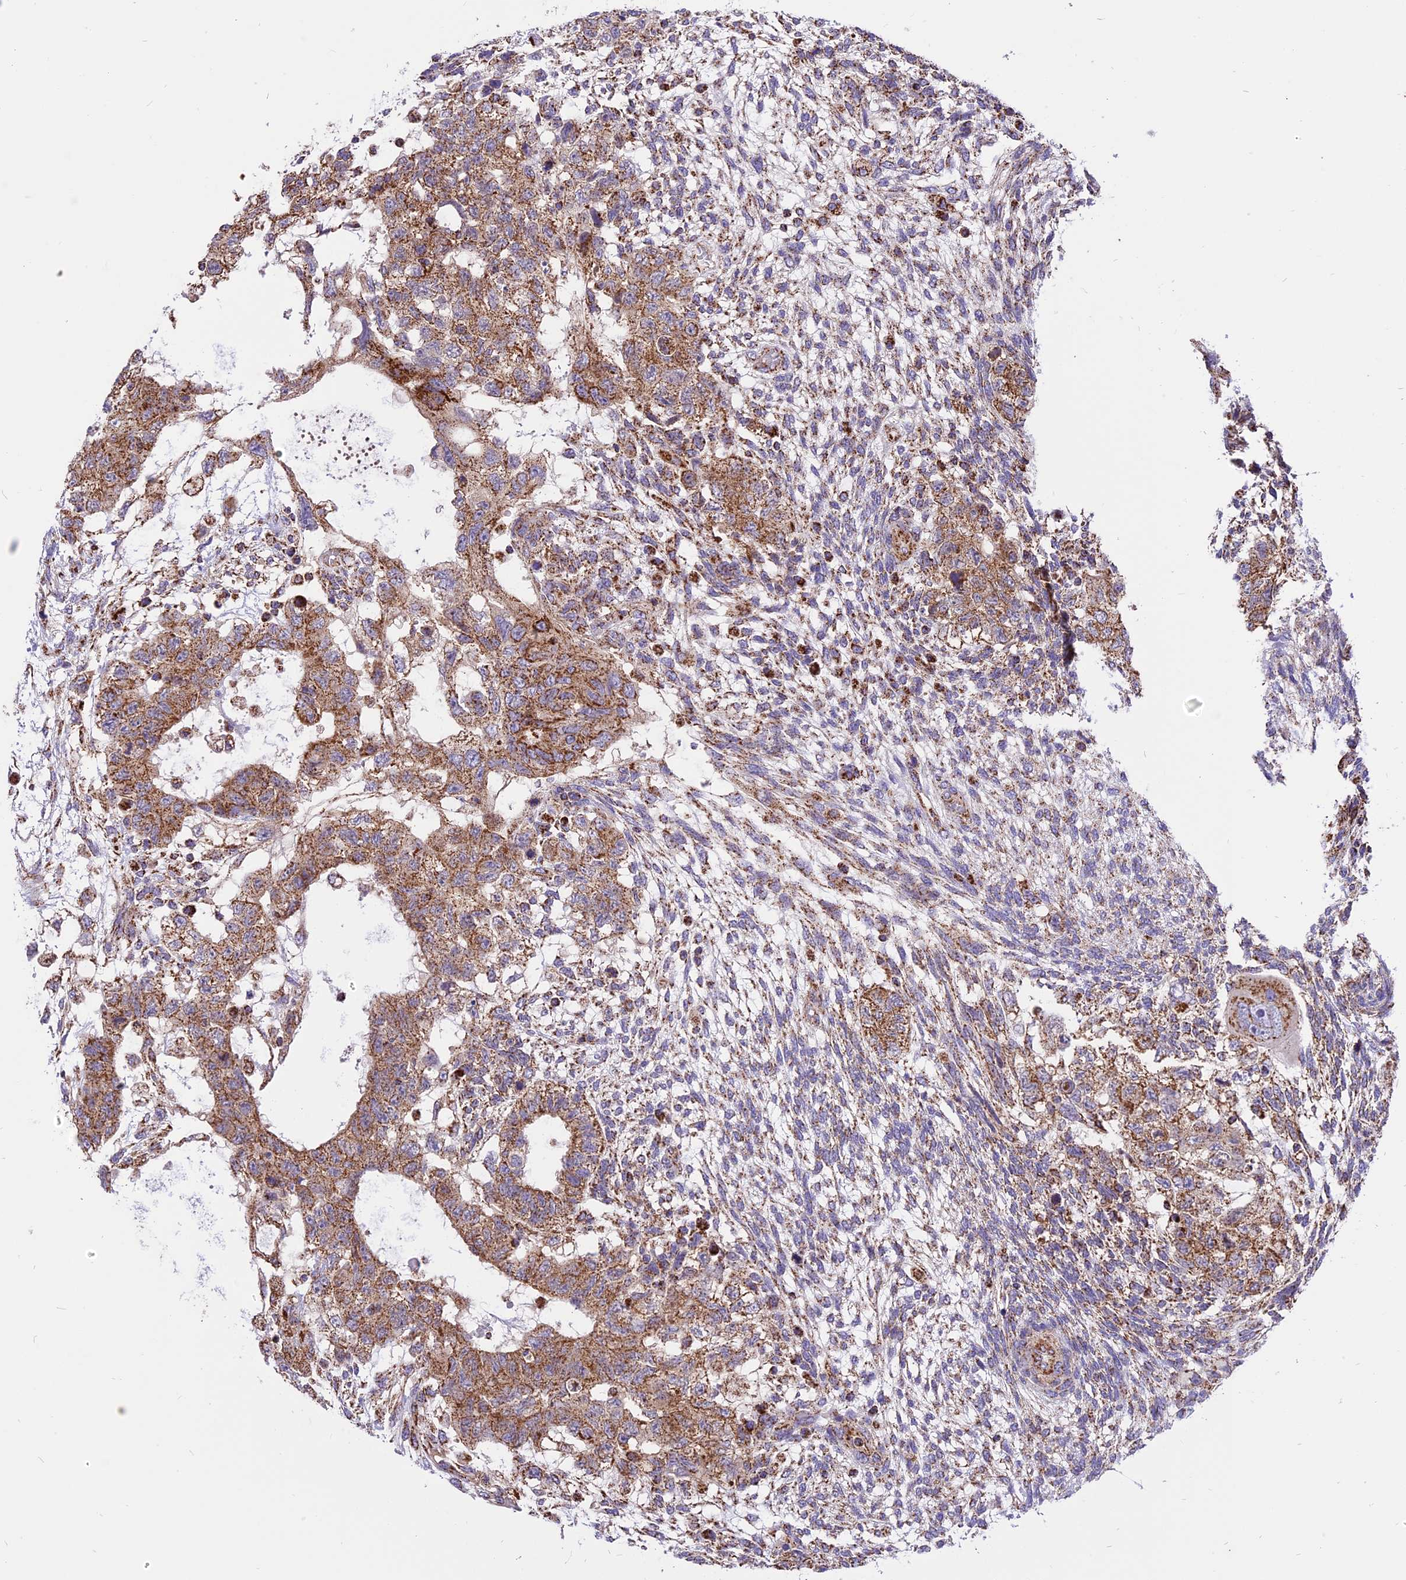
{"staining": {"intensity": "moderate", "quantity": ">75%", "location": "cytoplasmic/membranous"}, "tissue": "testis cancer", "cell_type": "Tumor cells", "image_type": "cancer", "snomed": [{"axis": "morphology", "description": "Normal tissue, NOS"}, {"axis": "morphology", "description": "Carcinoma, Embryonal, NOS"}, {"axis": "topography", "description": "Testis"}], "caption": "Immunohistochemical staining of human testis cancer (embryonal carcinoma) shows medium levels of moderate cytoplasmic/membranous expression in about >75% of tumor cells.", "gene": "TTC4", "patient": {"sex": "male", "age": 36}}